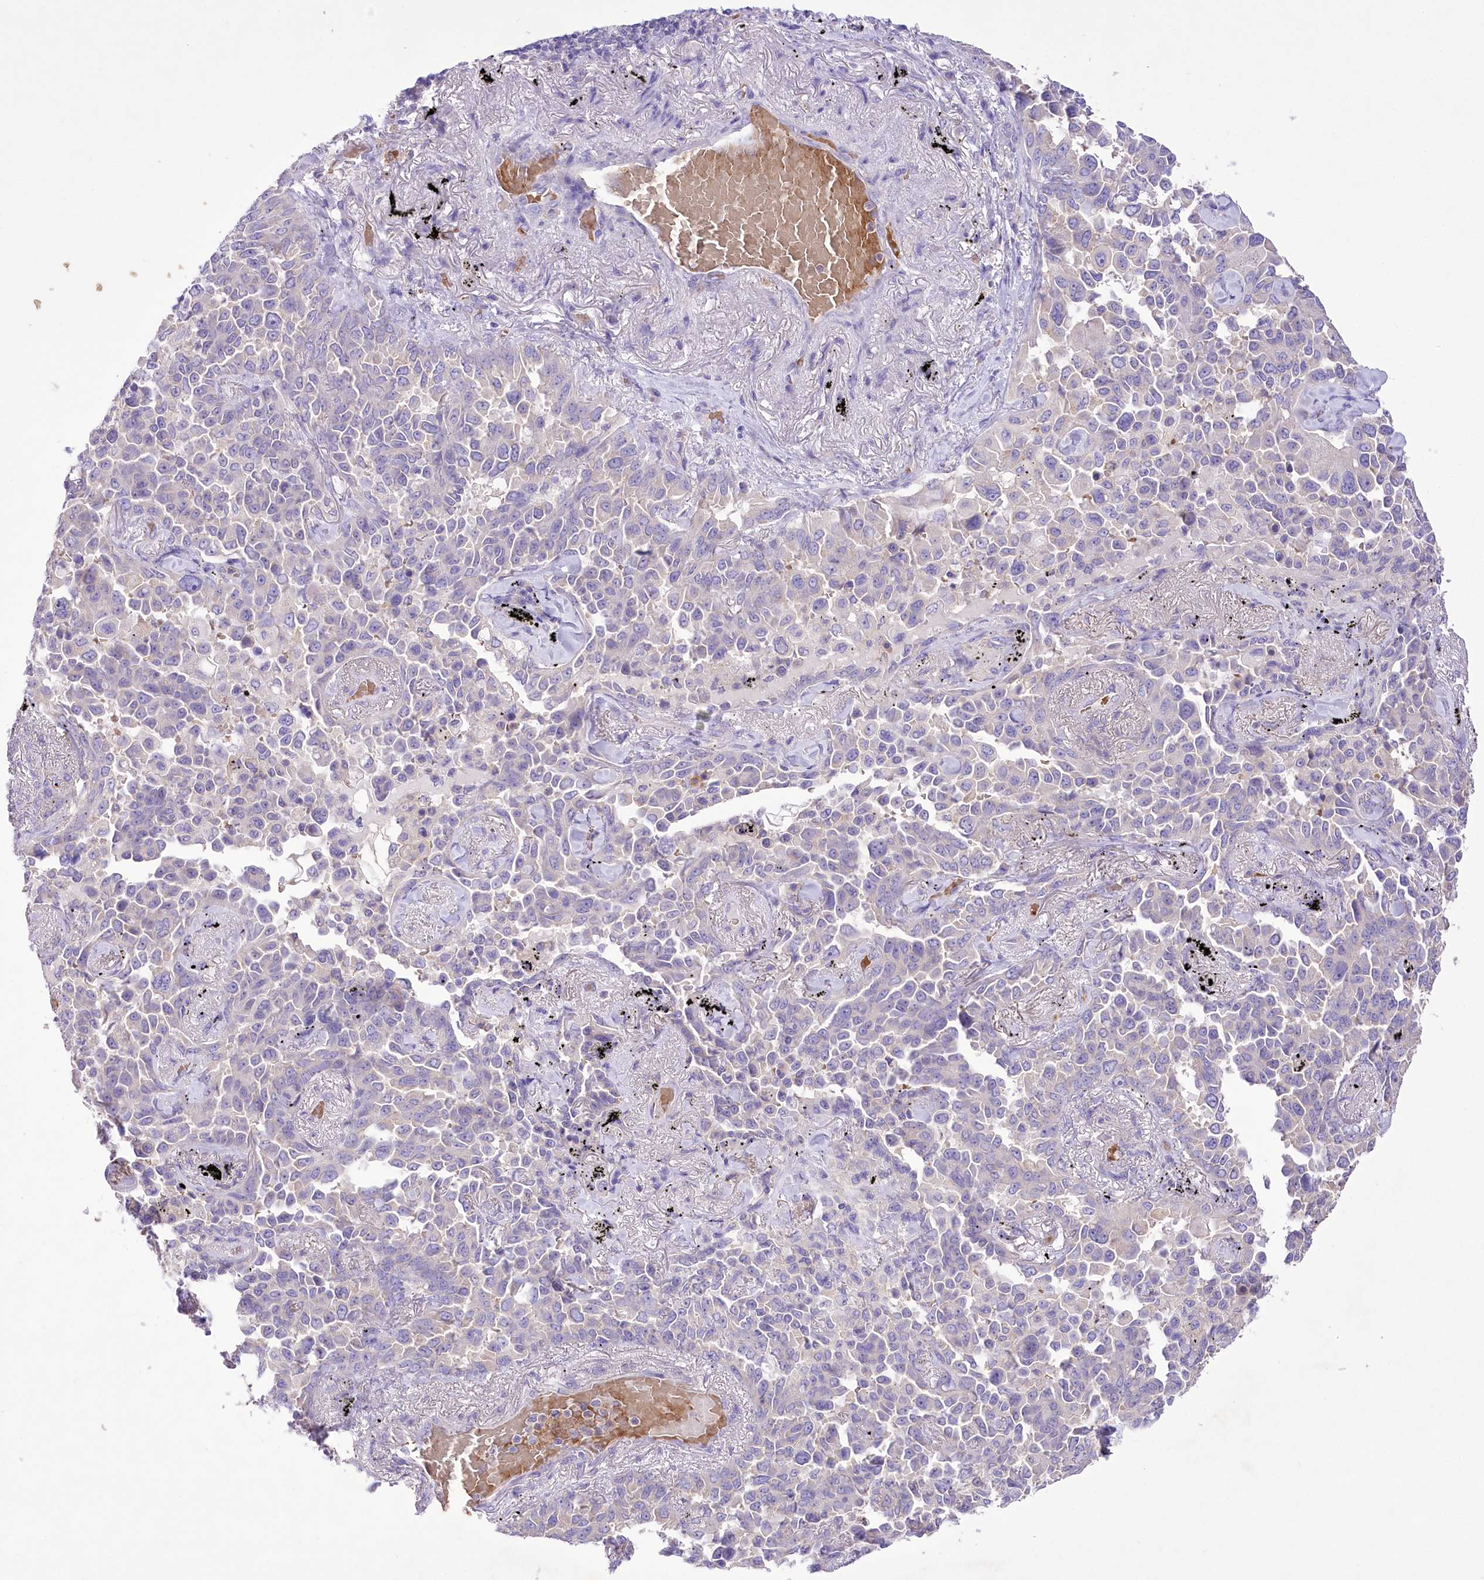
{"staining": {"intensity": "negative", "quantity": "none", "location": "none"}, "tissue": "lung cancer", "cell_type": "Tumor cells", "image_type": "cancer", "snomed": [{"axis": "morphology", "description": "Adenocarcinoma, NOS"}, {"axis": "topography", "description": "Lung"}], "caption": "Immunohistochemistry micrograph of neoplastic tissue: adenocarcinoma (lung) stained with DAB exhibits no significant protein expression in tumor cells. (DAB (3,3'-diaminobenzidine) IHC with hematoxylin counter stain).", "gene": "PRSS53", "patient": {"sex": "female", "age": 67}}